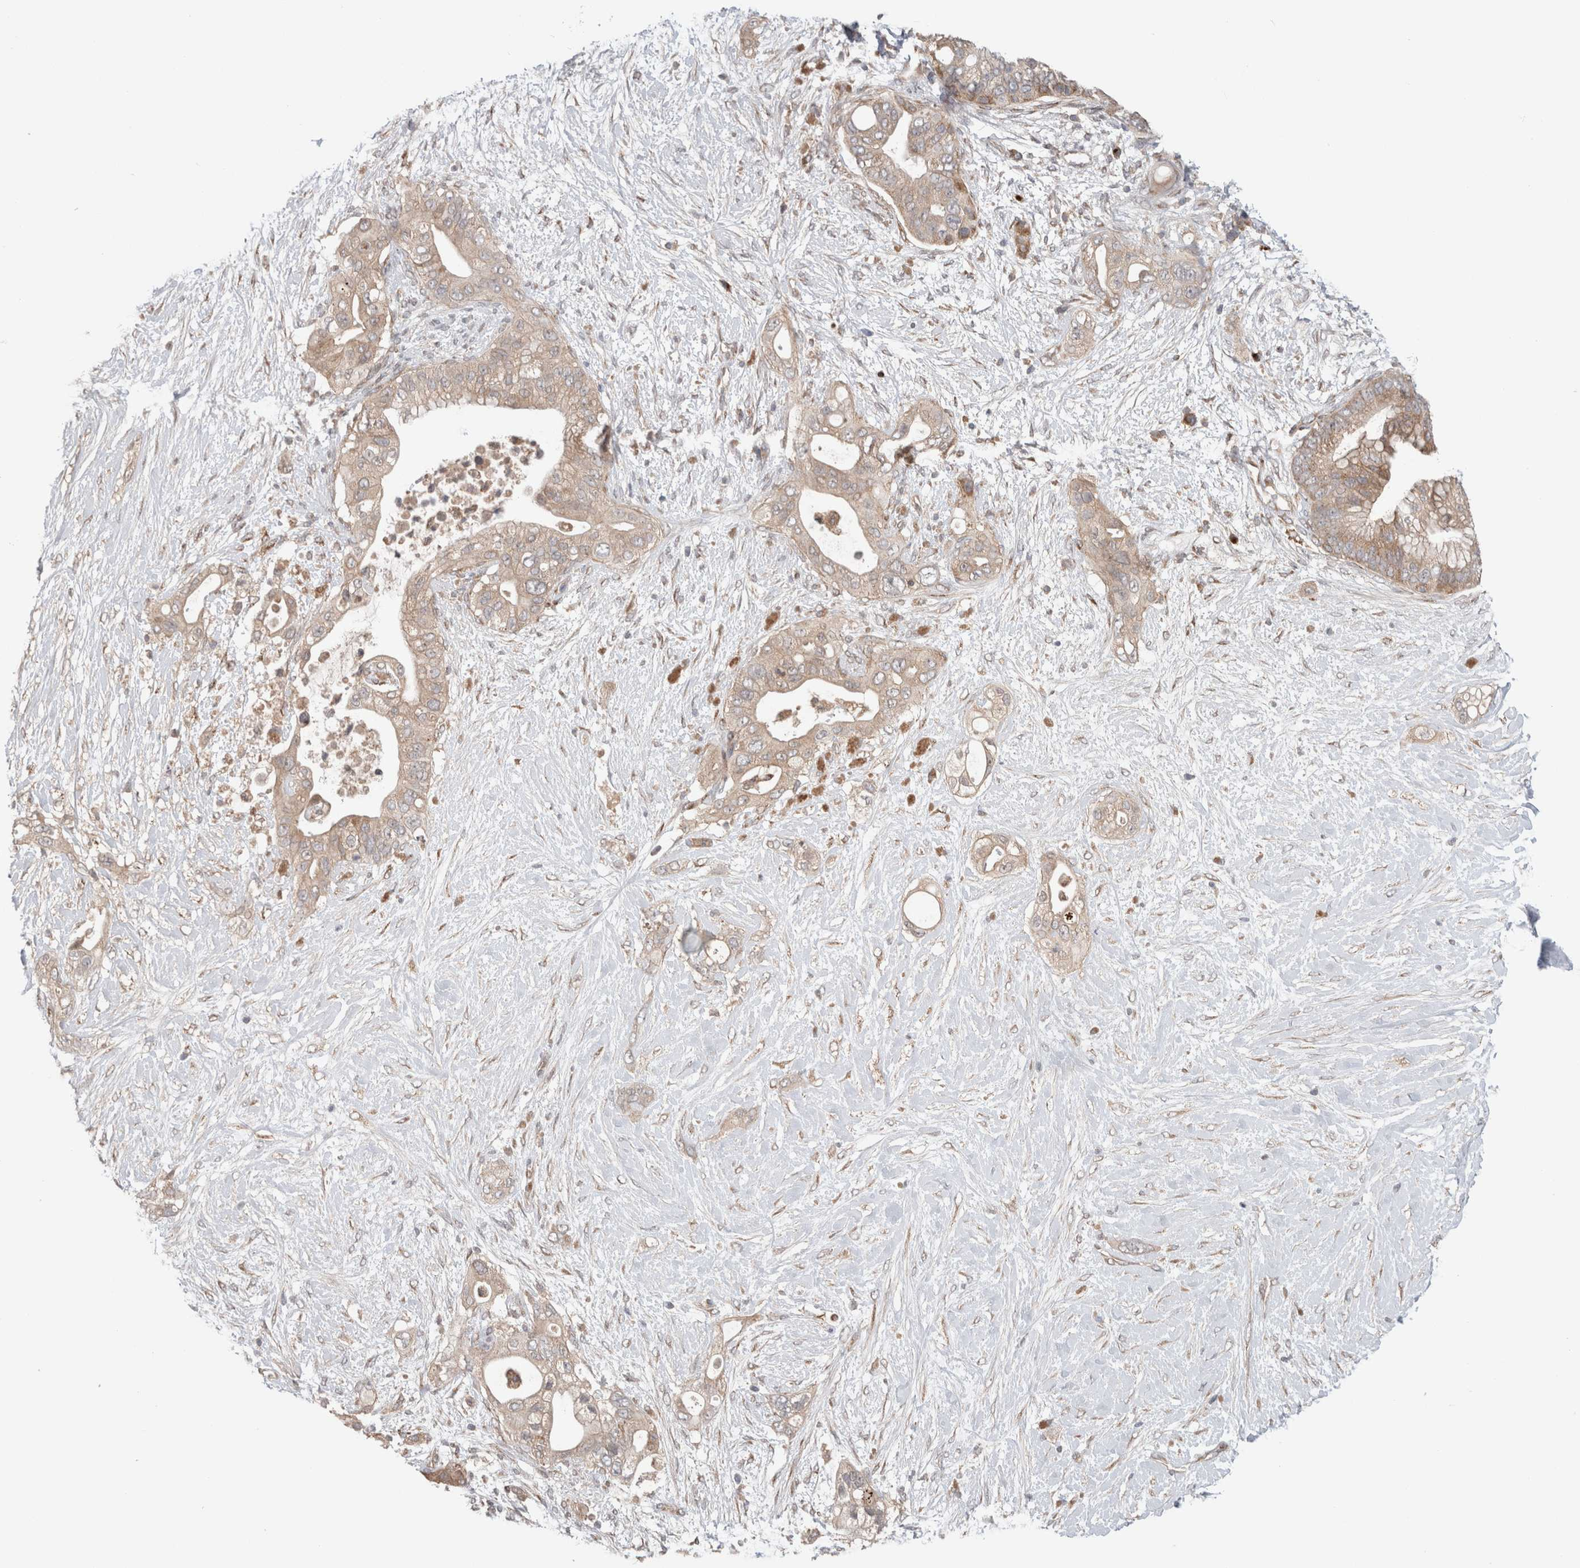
{"staining": {"intensity": "weak", "quantity": ">75%", "location": "cytoplasmic/membranous"}, "tissue": "pancreatic cancer", "cell_type": "Tumor cells", "image_type": "cancer", "snomed": [{"axis": "morphology", "description": "Adenocarcinoma, NOS"}, {"axis": "topography", "description": "Pancreas"}], "caption": "High-power microscopy captured an immunohistochemistry (IHC) micrograph of pancreatic cancer, revealing weak cytoplasmic/membranous expression in approximately >75% of tumor cells.", "gene": "TRIM5", "patient": {"sex": "male", "age": 53}}